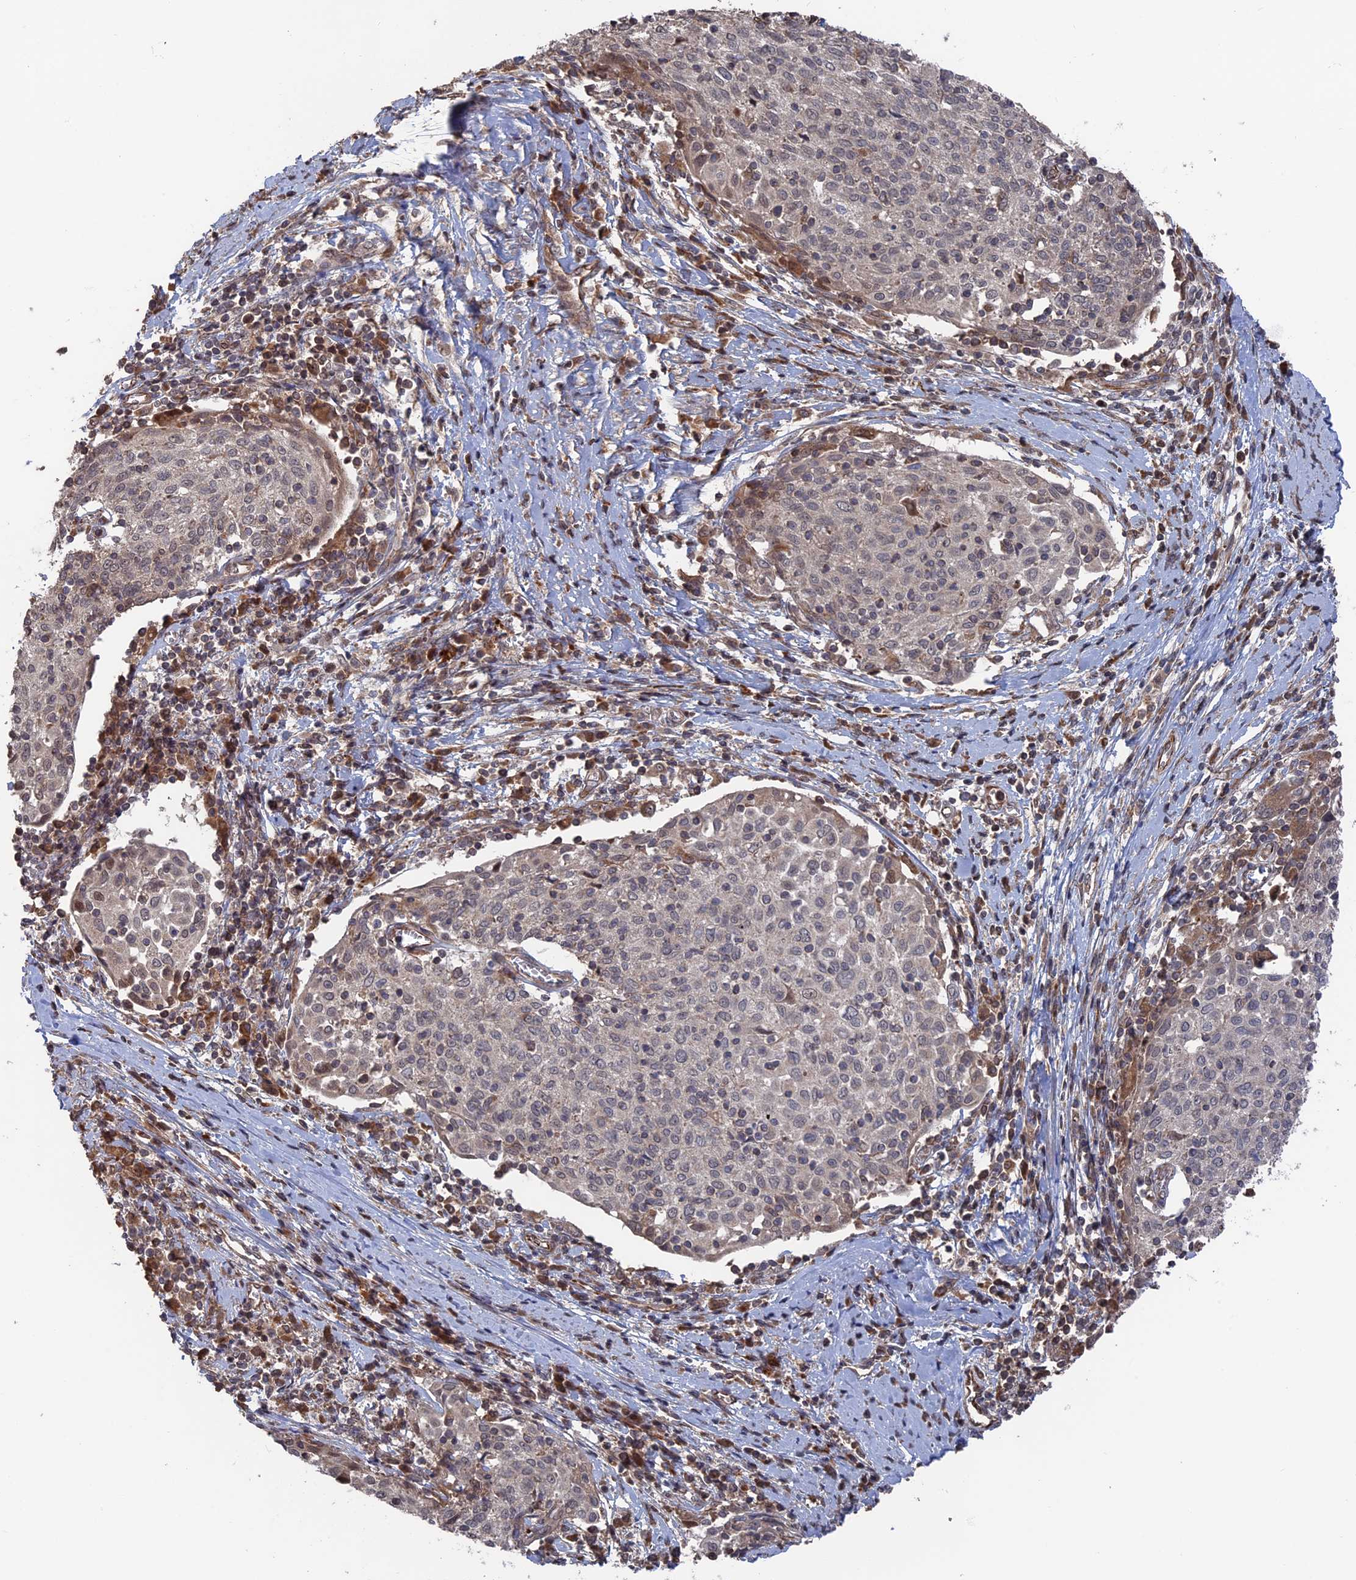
{"staining": {"intensity": "negative", "quantity": "none", "location": "none"}, "tissue": "cervical cancer", "cell_type": "Tumor cells", "image_type": "cancer", "snomed": [{"axis": "morphology", "description": "Squamous cell carcinoma, NOS"}, {"axis": "topography", "description": "Cervix"}], "caption": "This is an IHC micrograph of cervical cancer (squamous cell carcinoma). There is no positivity in tumor cells.", "gene": "PLA2G15", "patient": {"sex": "female", "age": 52}}